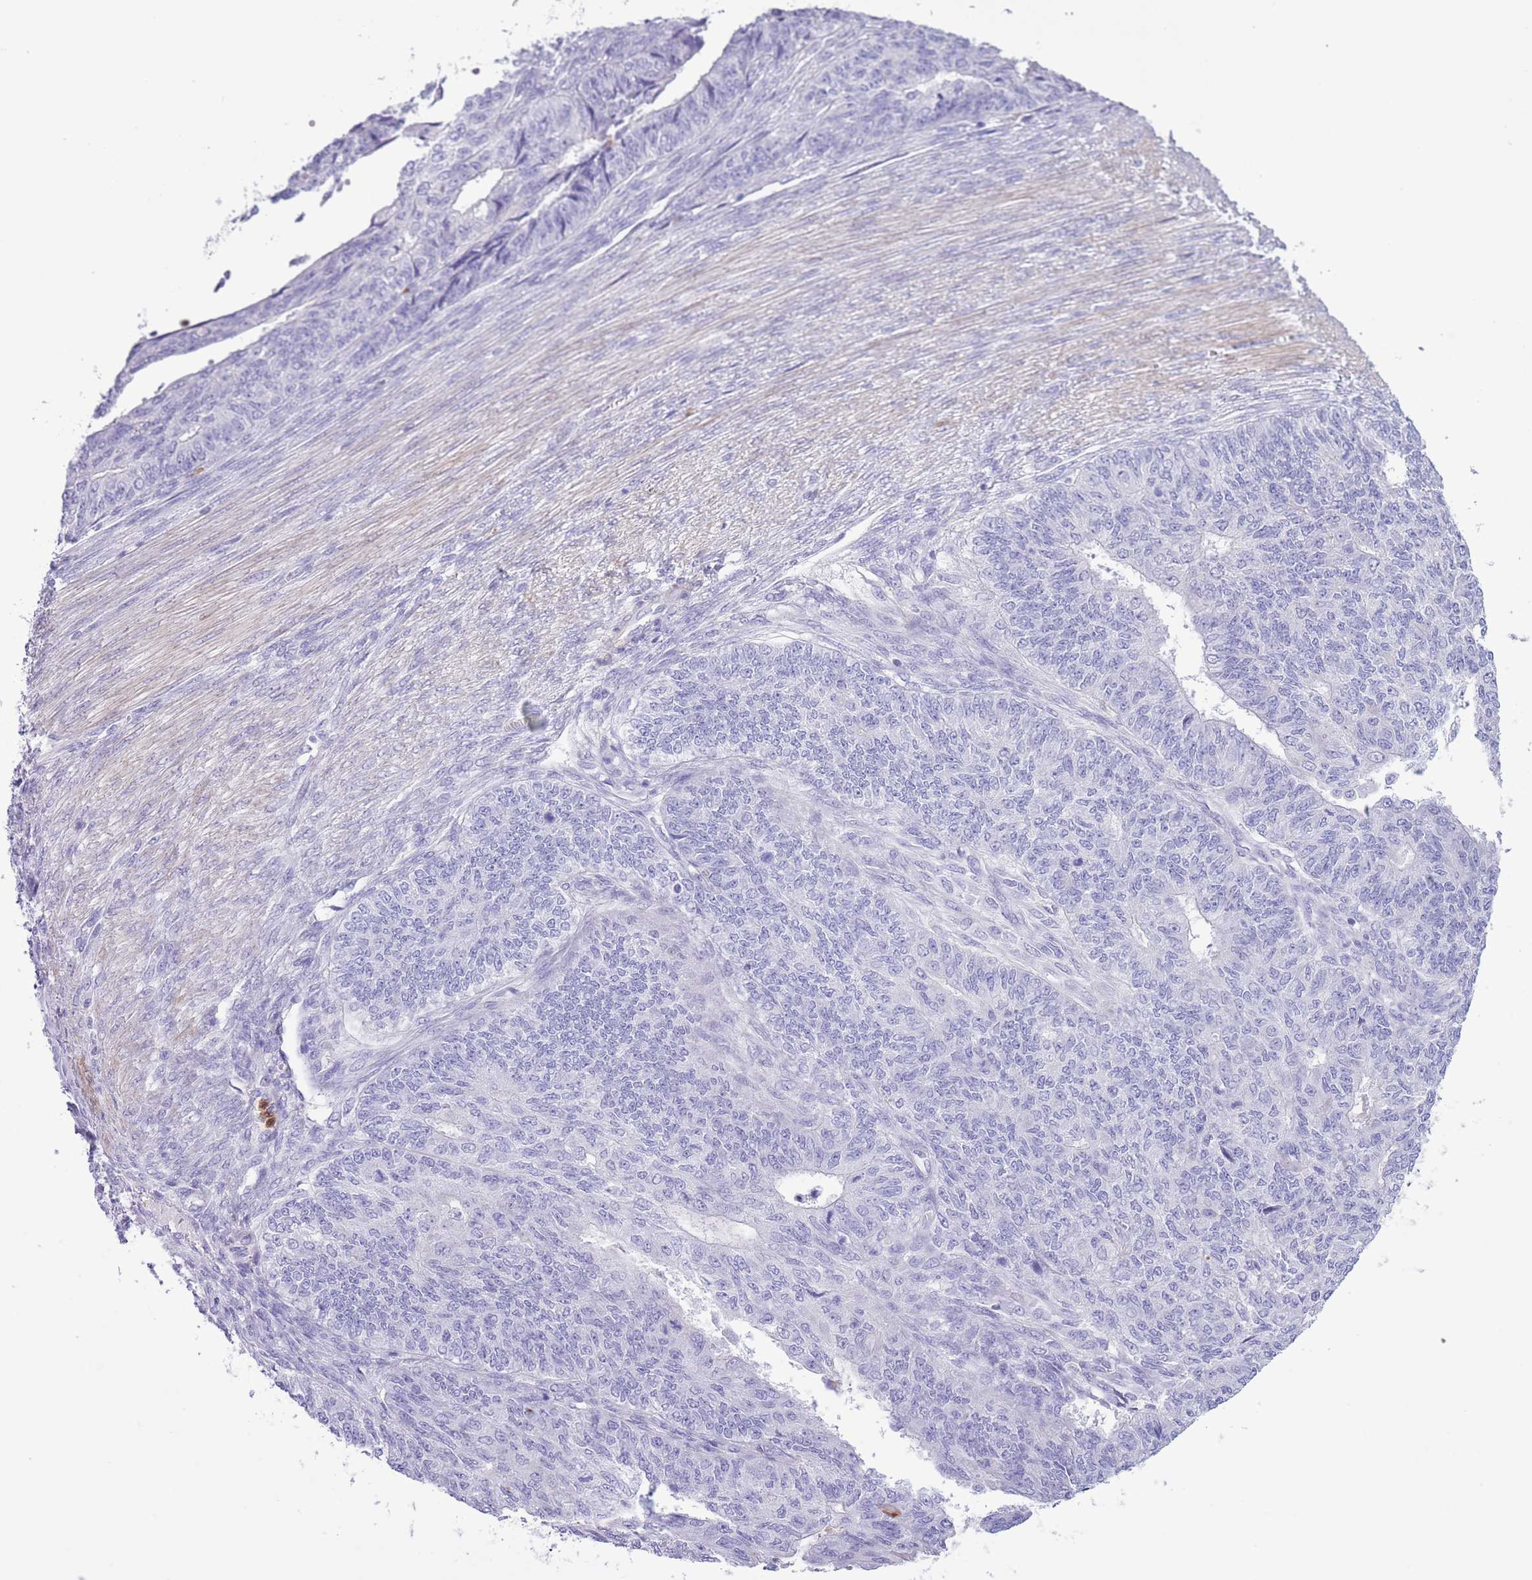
{"staining": {"intensity": "negative", "quantity": "none", "location": "none"}, "tissue": "endometrial cancer", "cell_type": "Tumor cells", "image_type": "cancer", "snomed": [{"axis": "morphology", "description": "Adenocarcinoma, NOS"}, {"axis": "topography", "description": "Endometrium"}], "caption": "Endometrial cancer was stained to show a protein in brown. There is no significant staining in tumor cells.", "gene": "OR6M1", "patient": {"sex": "female", "age": 32}}